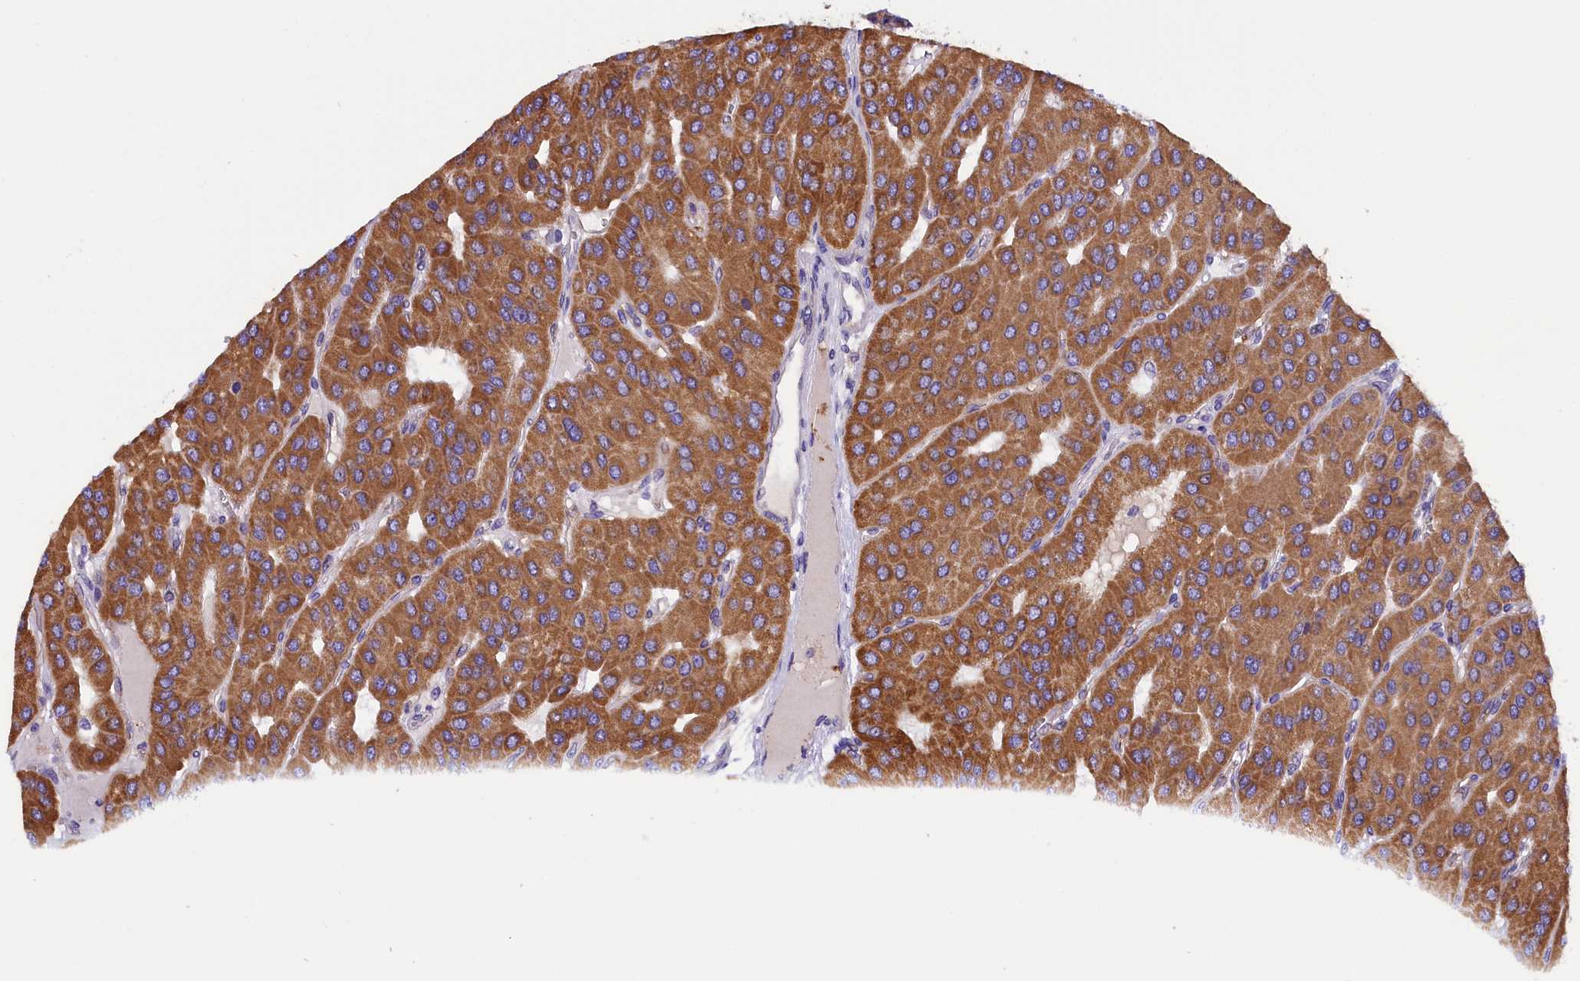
{"staining": {"intensity": "moderate", "quantity": ">75%", "location": "cytoplasmic/membranous"}, "tissue": "parathyroid gland", "cell_type": "Glandular cells", "image_type": "normal", "snomed": [{"axis": "morphology", "description": "Normal tissue, NOS"}, {"axis": "morphology", "description": "Adenoma, NOS"}, {"axis": "topography", "description": "Parathyroid gland"}], "caption": "Immunohistochemical staining of benign parathyroid gland shows >75% levels of moderate cytoplasmic/membranous protein positivity in approximately >75% of glandular cells. (DAB = brown stain, brightfield microscopy at high magnification).", "gene": "DNAJB9", "patient": {"sex": "female", "age": 86}}